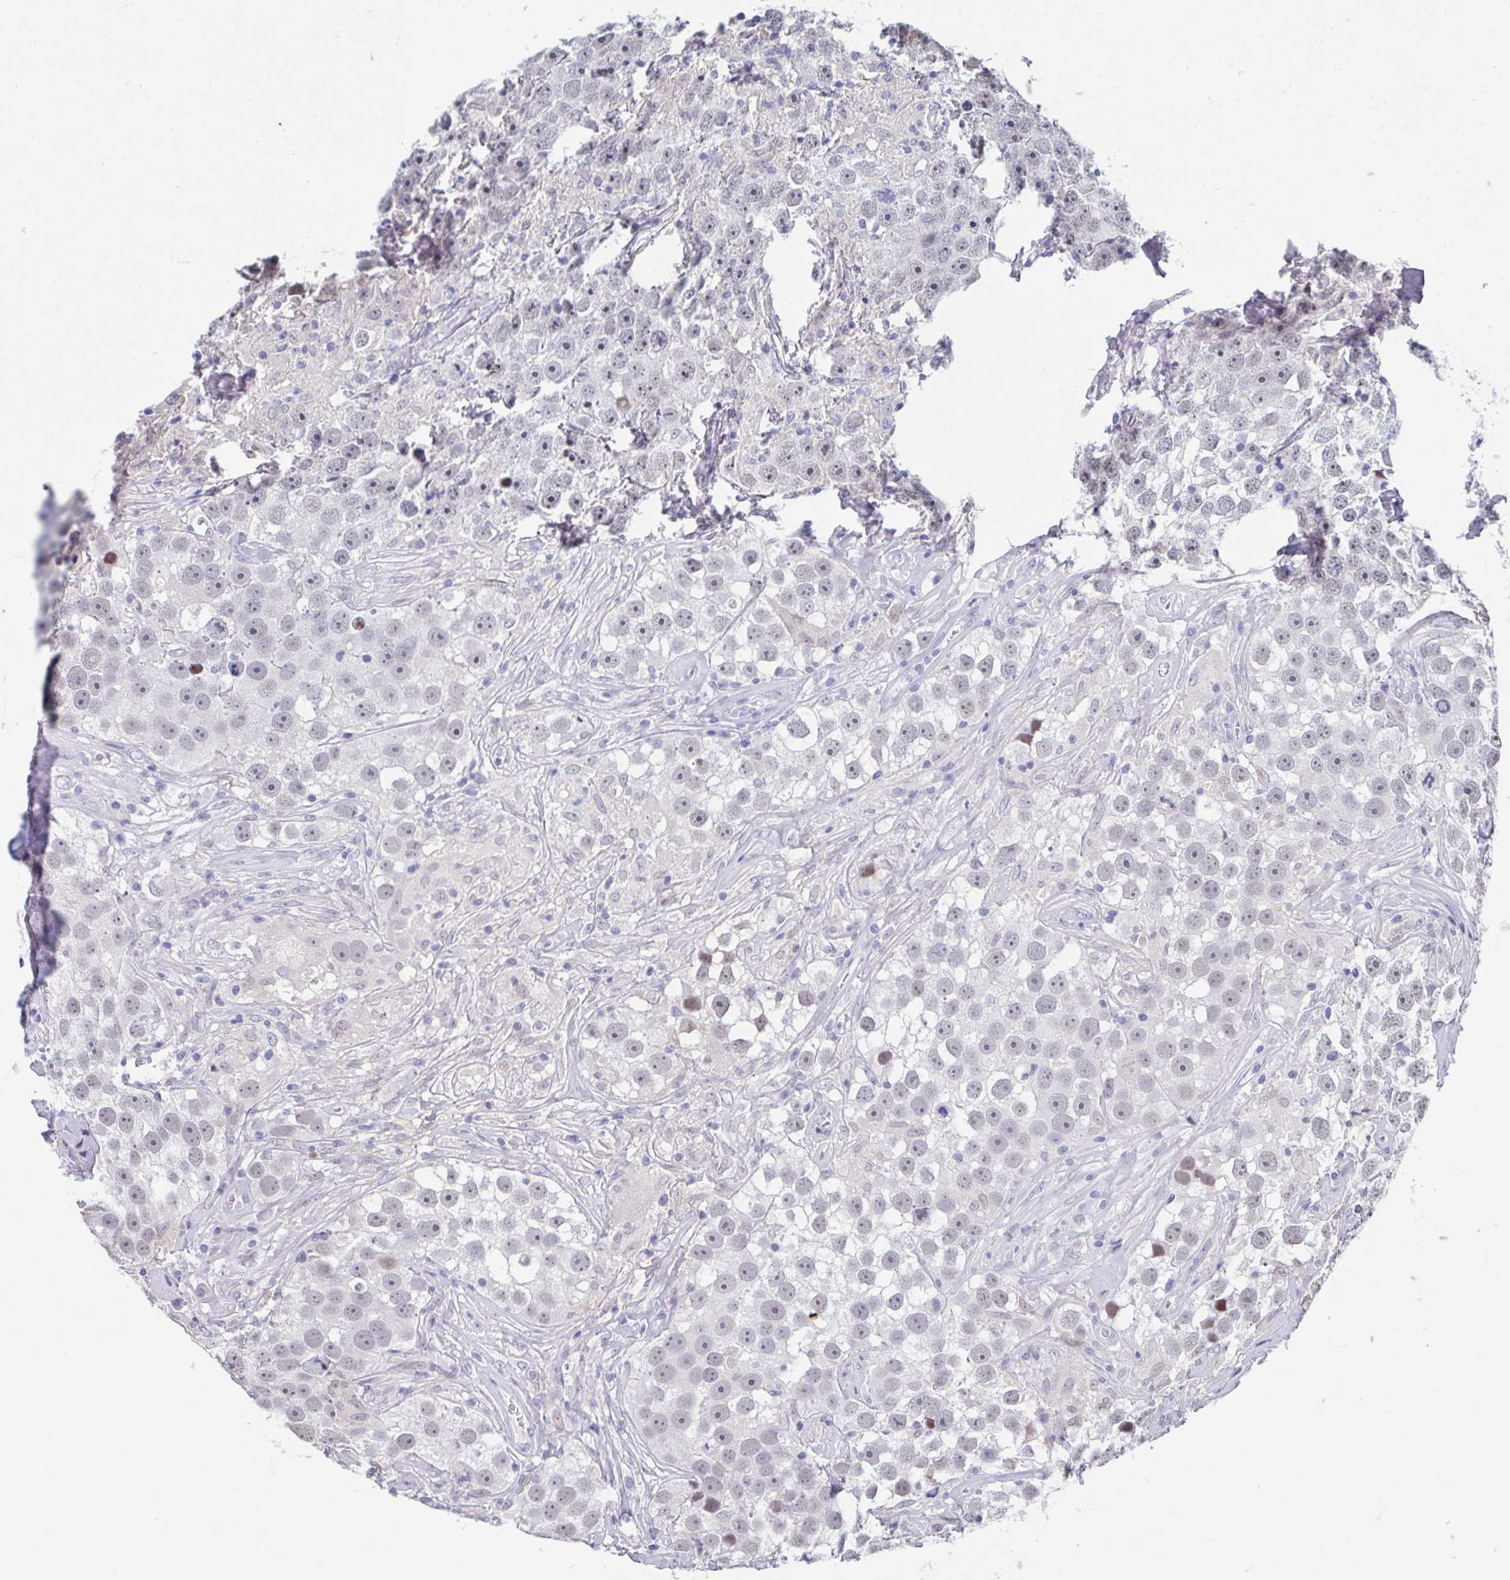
{"staining": {"intensity": "weak", "quantity": "<25%", "location": "nuclear"}, "tissue": "testis cancer", "cell_type": "Tumor cells", "image_type": "cancer", "snomed": [{"axis": "morphology", "description": "Seminoma, NOS"}, {"axis": "topography", "description": "Testis"}], "caption": "Immunohistochemistry (IHC) of human seminoma (testis) displays no staining in tumor cells. (Brightfield microscopy of DAB (3,3'-diaminobenzidine) immunohistochemistry at high magnification).", "gene": "PERM1", "patient": {"sex": "male", "age": 49}}